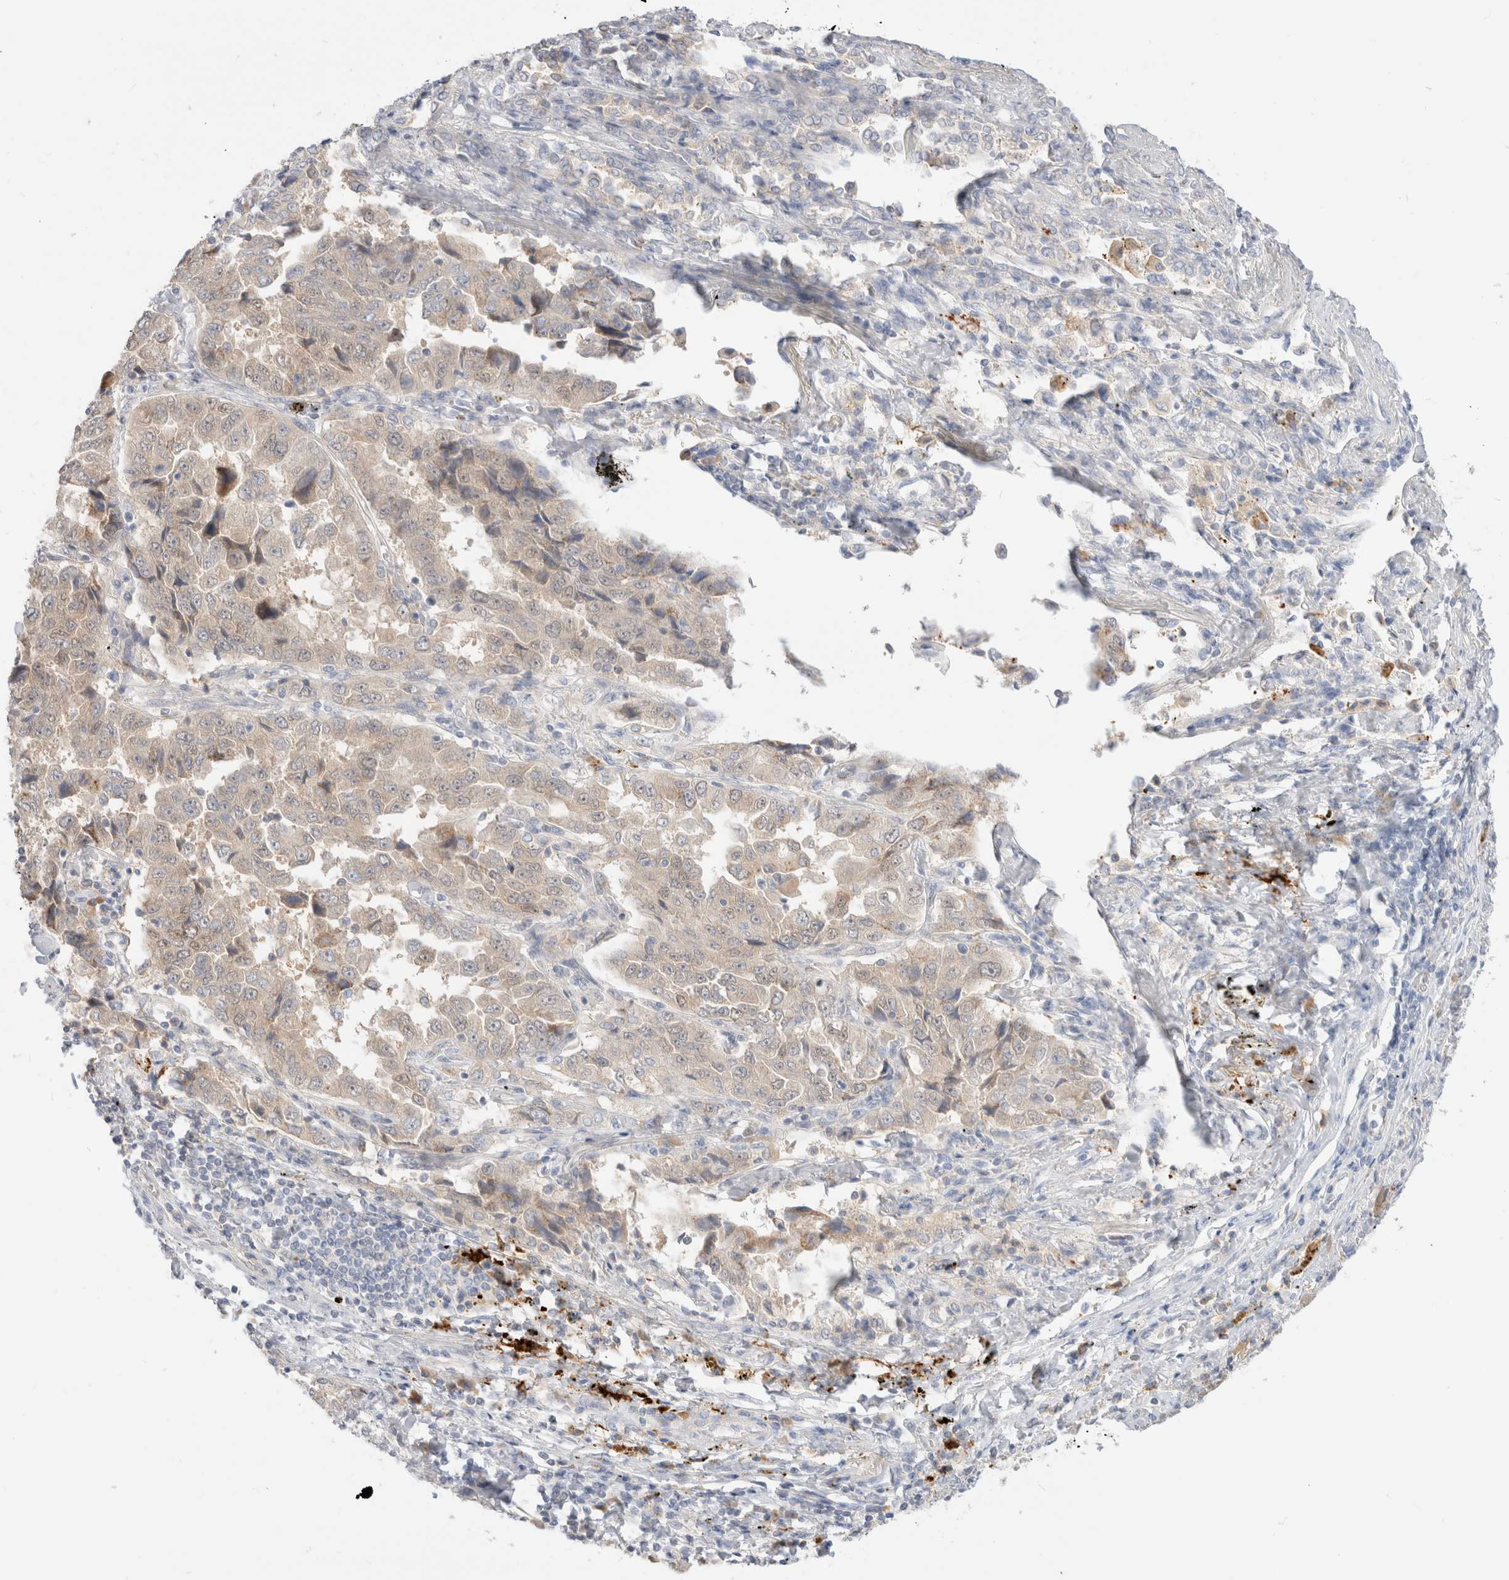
{"staining": {"intensity": "weak", "quantity": "<25%", "location": "cytoplasmic/membranous"}, "tissue": "lung cancer", "cell_type": "Tumor cells", "image_type": "cancer", "snomed": [{"axis": "morphology", "description": "Adenocarcinoma, NOS"}, {"axis": "topography", "description": "Lung"}], "caption": "High power microscopy histopathology image of an immunohistochemistry (IHC) micrograph of lung cancer (adenocarcinoma), revealing no significant expression in tumor cells.", "gene": "EFCAB13", "patient": {"sex": "female", "age": 51}}